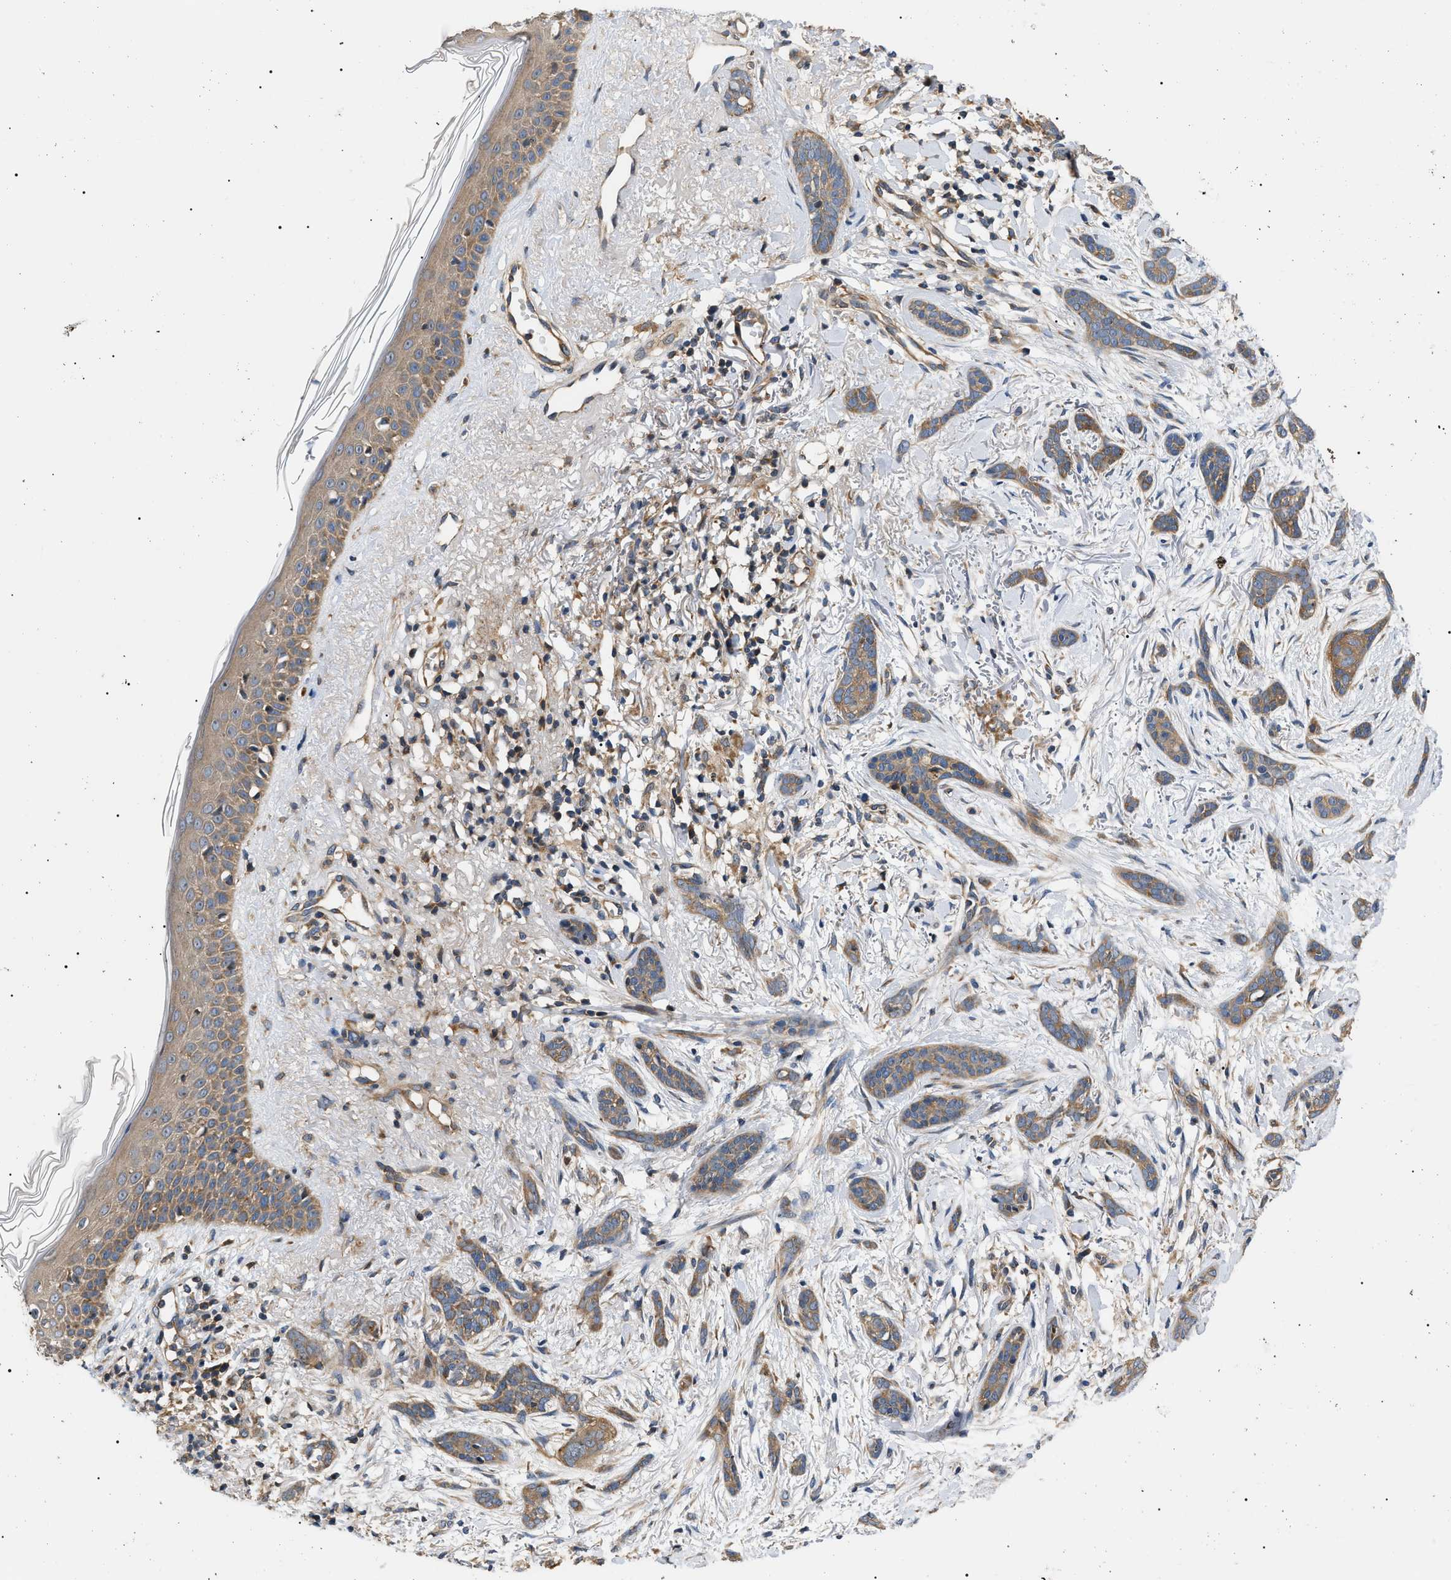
{"staining": {"intensity": "moderate", "quantity": ">75%", "location": "cytoplasmic/membranous"}, "tissue": "skin cancer", "cell_type": "Tumor cells", "image_type": "cancer", "snomed": [{"axis": "morphology", "description": "Basal cell carcinoma"}, {"axis": "morphology", "description": "Adnexal tumor, benign"}, {"axis": "topography", "description": "Skin"}], "caption": "This micrograph demonstrates IHC staining of skin cancer, with medium moderate cytoplasmic/membranous expression in approximately >75% of tumor cells.", "gene": "PPM1B", "patient": {"sex": "female", "age": 42}}